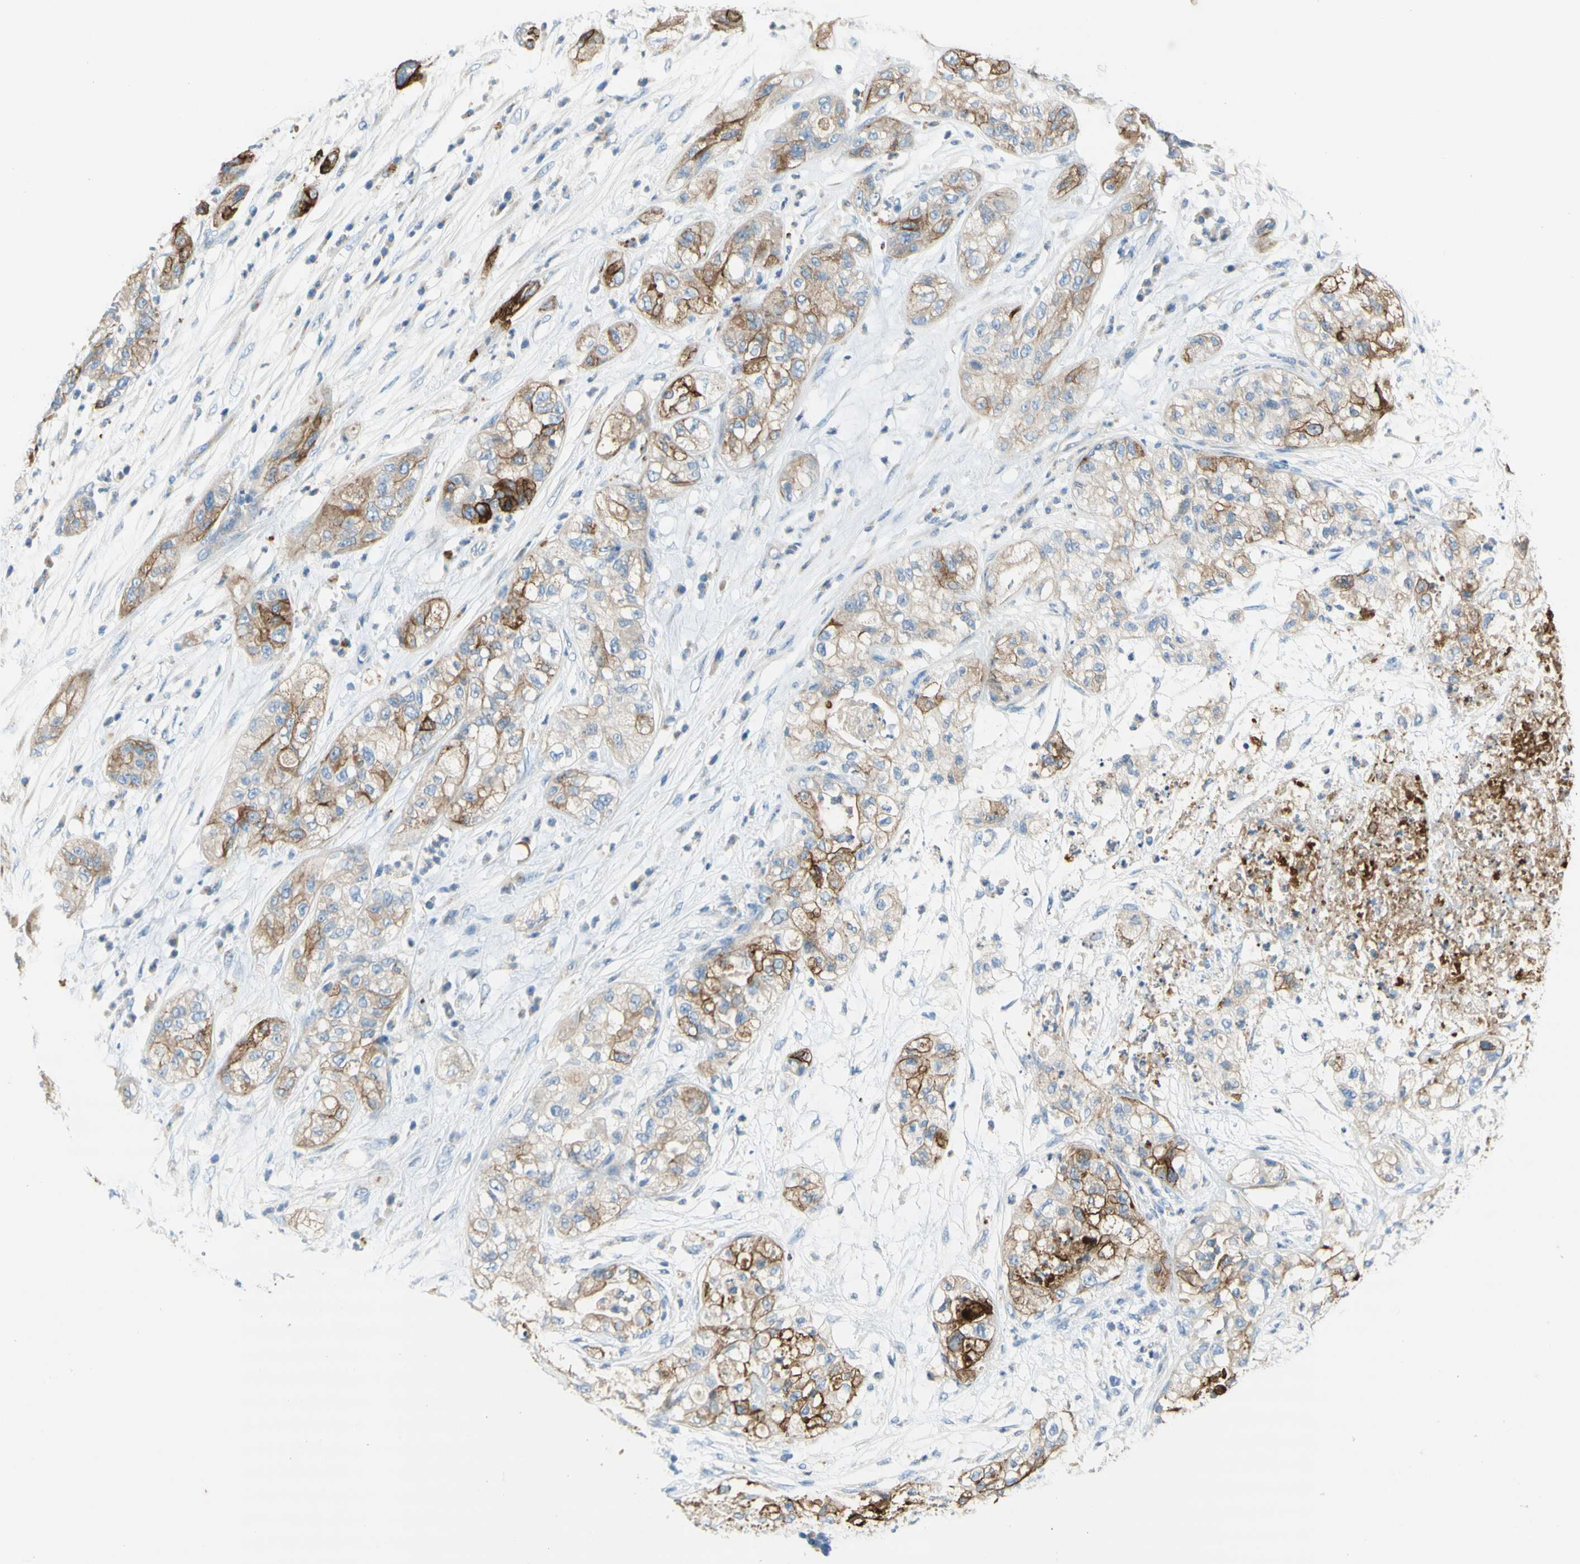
{"staining": {"intensity": "moderate", "quantity": "25%-75%", "location": "cytoplasmic/membranous"}, "tissue": "pancreatic cancer", "cell_type": "Tumor cells", "image_type": "cancer", "snomed": [{"axis": "morphology", "description": "Adenocarcinoma, NOS"}, {"axis": "topography", "description": "Pancreas"}], "caption": "Pancreatic cancer stained with a protein marker reveals moderate staining in tumor cells.", "gene": "F3", "patient": {"sex": "female", "age": 78}}